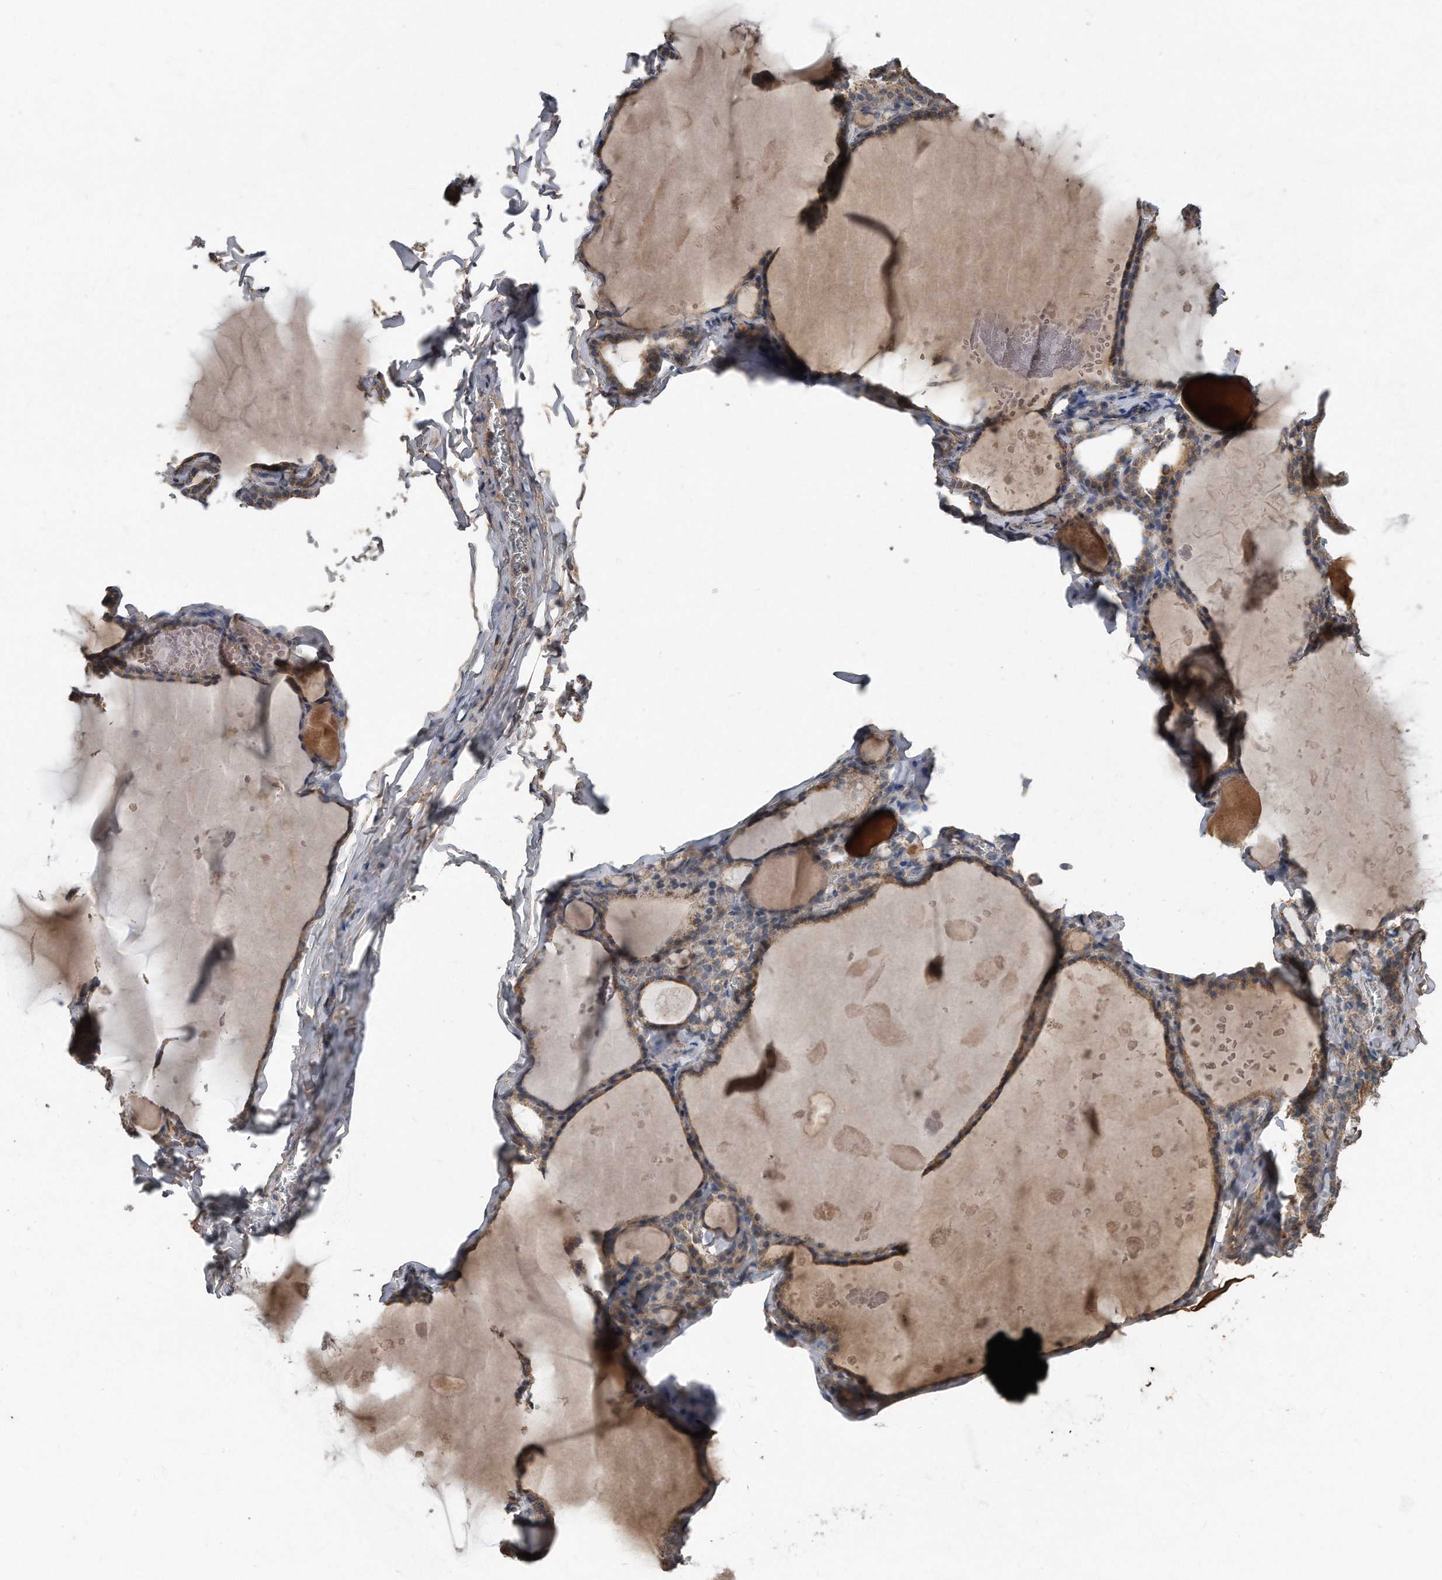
{"staining": {"intensity": "weak", "quantity": ">75%", "location": "cytoplasmic/membranous"}, "tissue": "thyroid gland", "cell_type": "Glandular cells", "image_type": "normal", "snomed": [{"axis": "morphology", "description": "Normal tissue, NOS"}, {"axis": "topography", "description": "Thyroid gland"}], "caption": "DAB (3,3'-diaminobenzidine) immunohistochemical staining of normal human thyroid gland displays weak cytoplasmic/membranous protein positivity in about >75% of glandular cells.", "gene": "SDHA", "patient": {"sex": "male", "age": 56}}